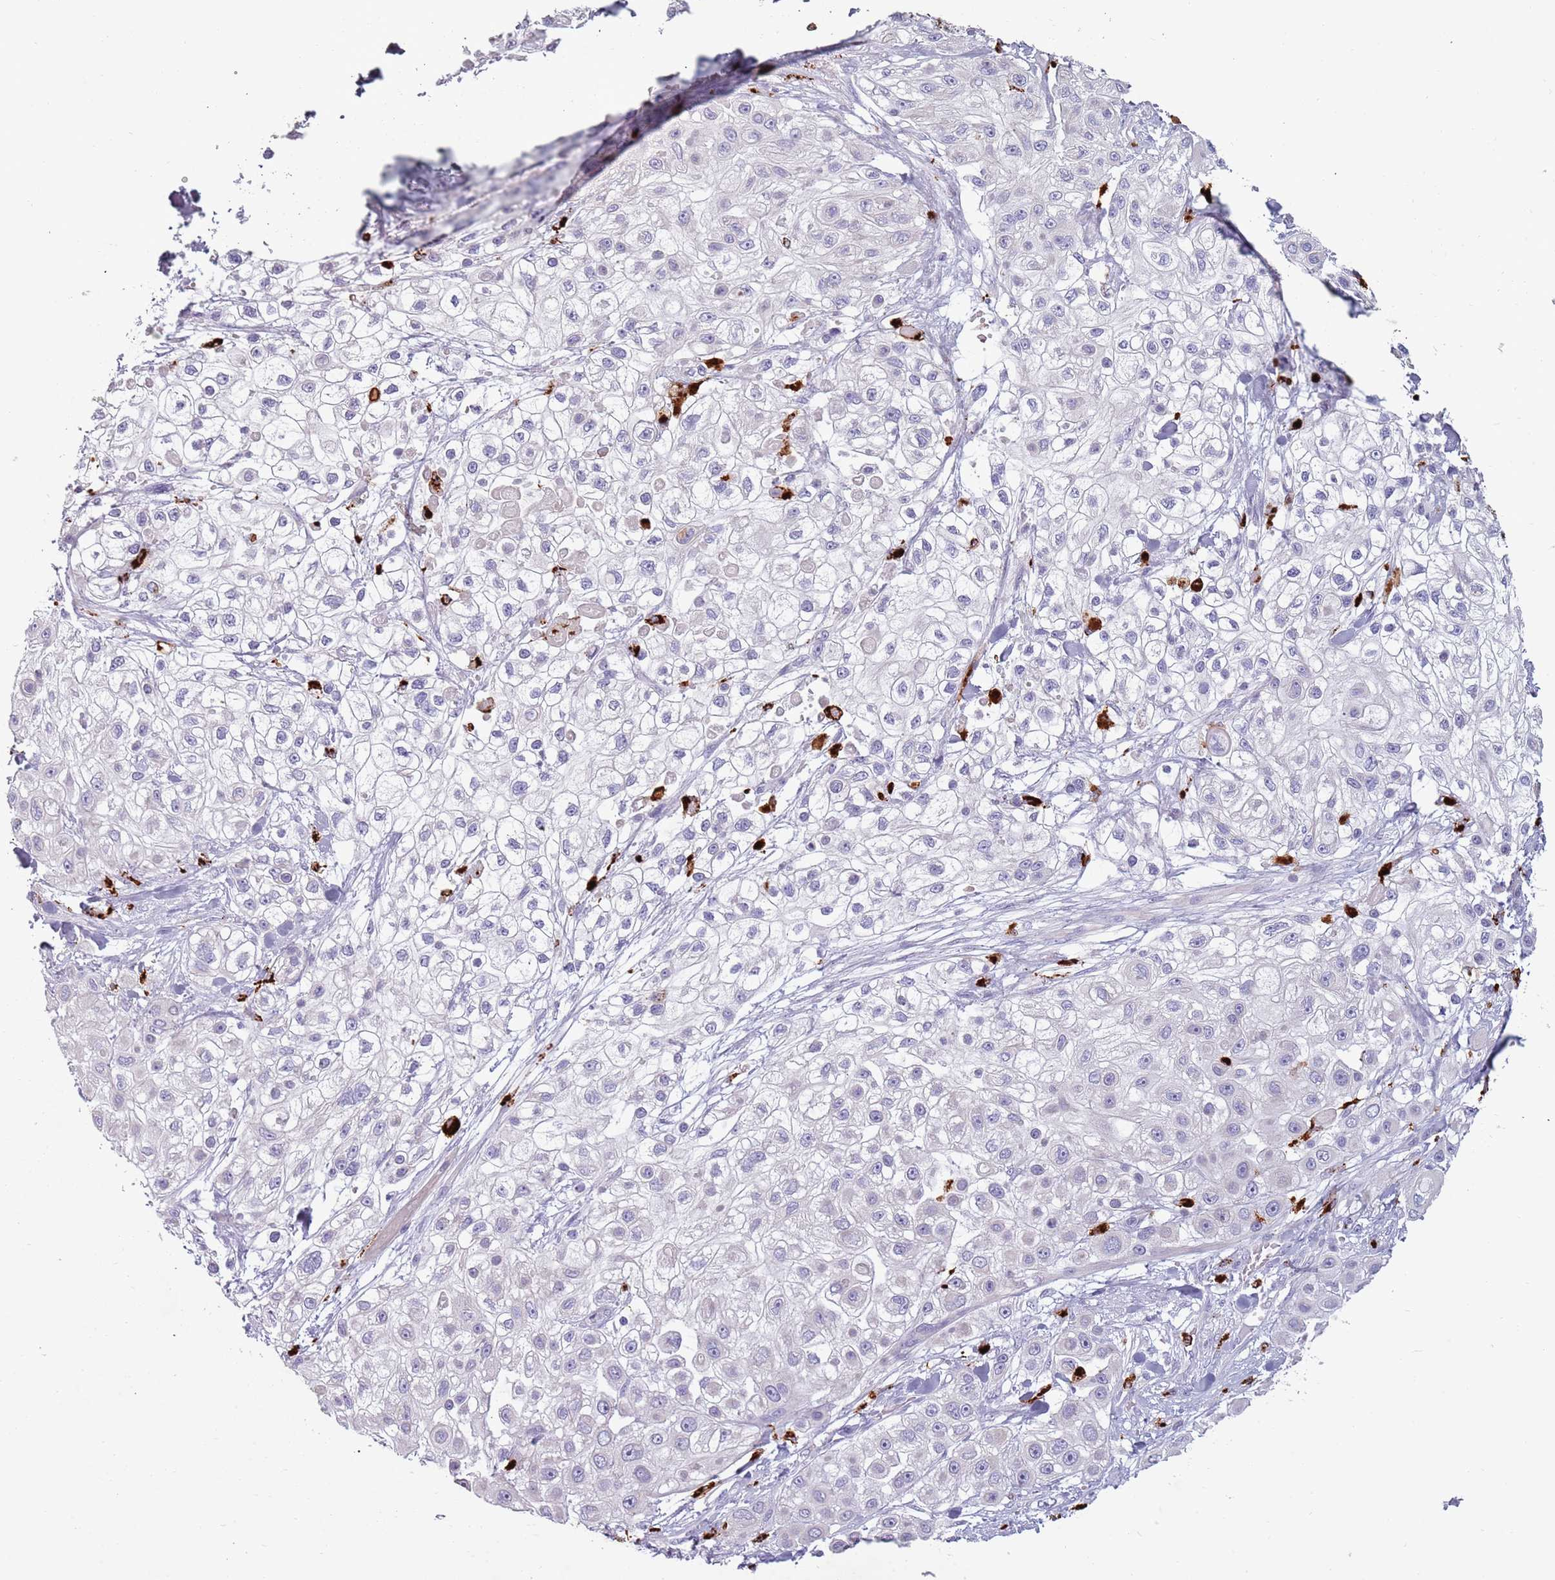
{"staining": {"intensity": "negative", "quantity": "none", "location": "none"}, "tissue": "skin cancer", "cell_type": "Tumor cells", "image_type": "cancer", "snomed": [{"axis": "morphology", "description": "Squamous cell carcinoma, NOS"}, {"axis": "topography", "description": "Skin"}], "caption": "This is an immunohistochemistry photomicrograph of skin squamous cell carcinoma. There is no expression in tumor cells.", "gene": "NWD2", "patient": {"sex": "male", "age": 67}}